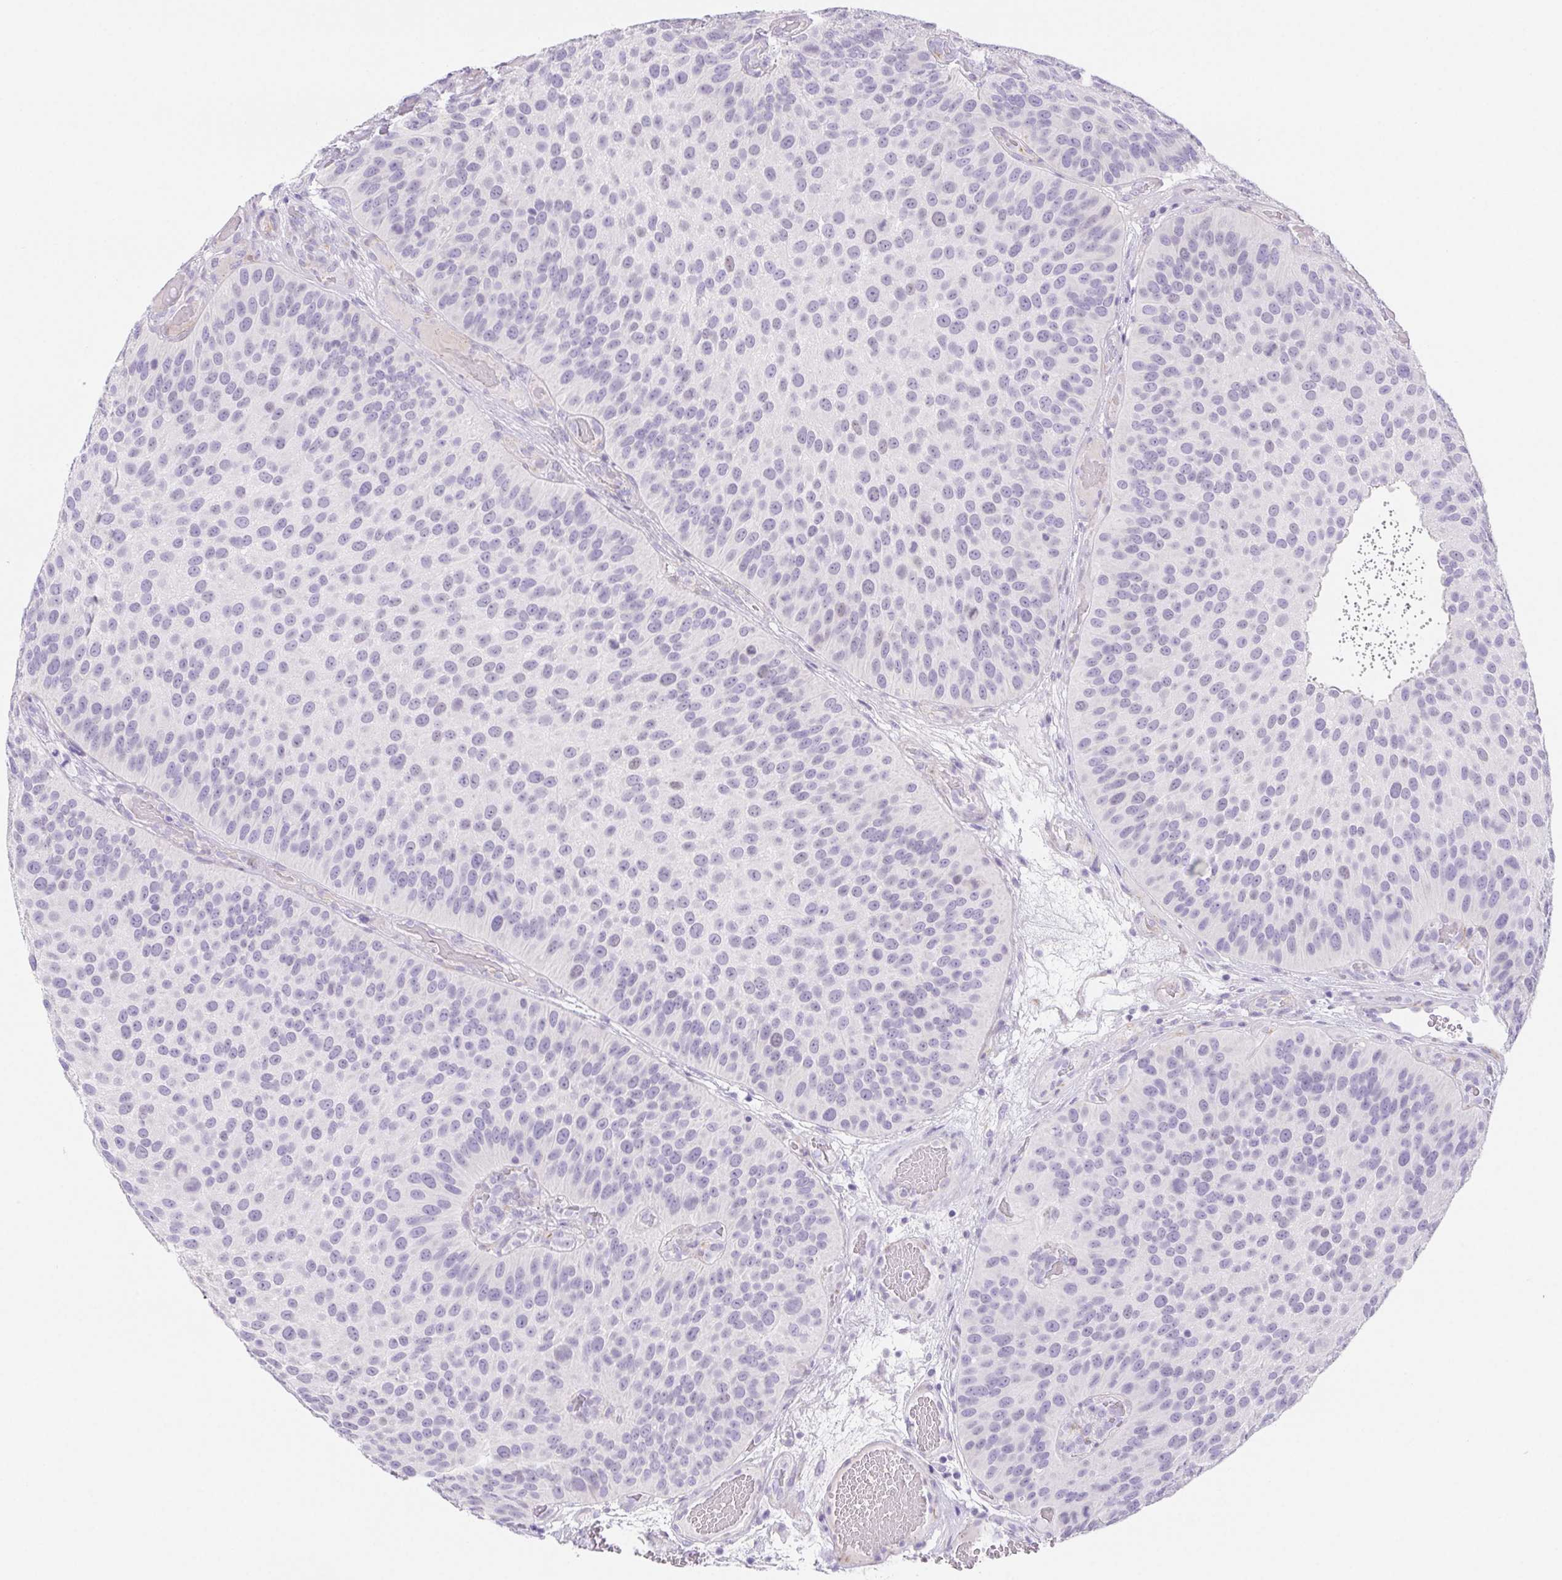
{"staining": {"intensity": "negative", "quantity": "none", "location": "none"}, "tissue": "urothelial cancer", "cell_type": "Tumor cells", "image_type": "cancer", "snomed": [{"axis": "morphology", "description": "Urothelial carcinoma, Low grade"}, {"axis": "topography", "description": "Urinary bladder"}], "caption": "This is an IHC photomicrograph of human urothelial cancer. There is no positivity in tumor cells.", "gene": "CYP21A2", "patient": {"sex": "male", "age": 76}}